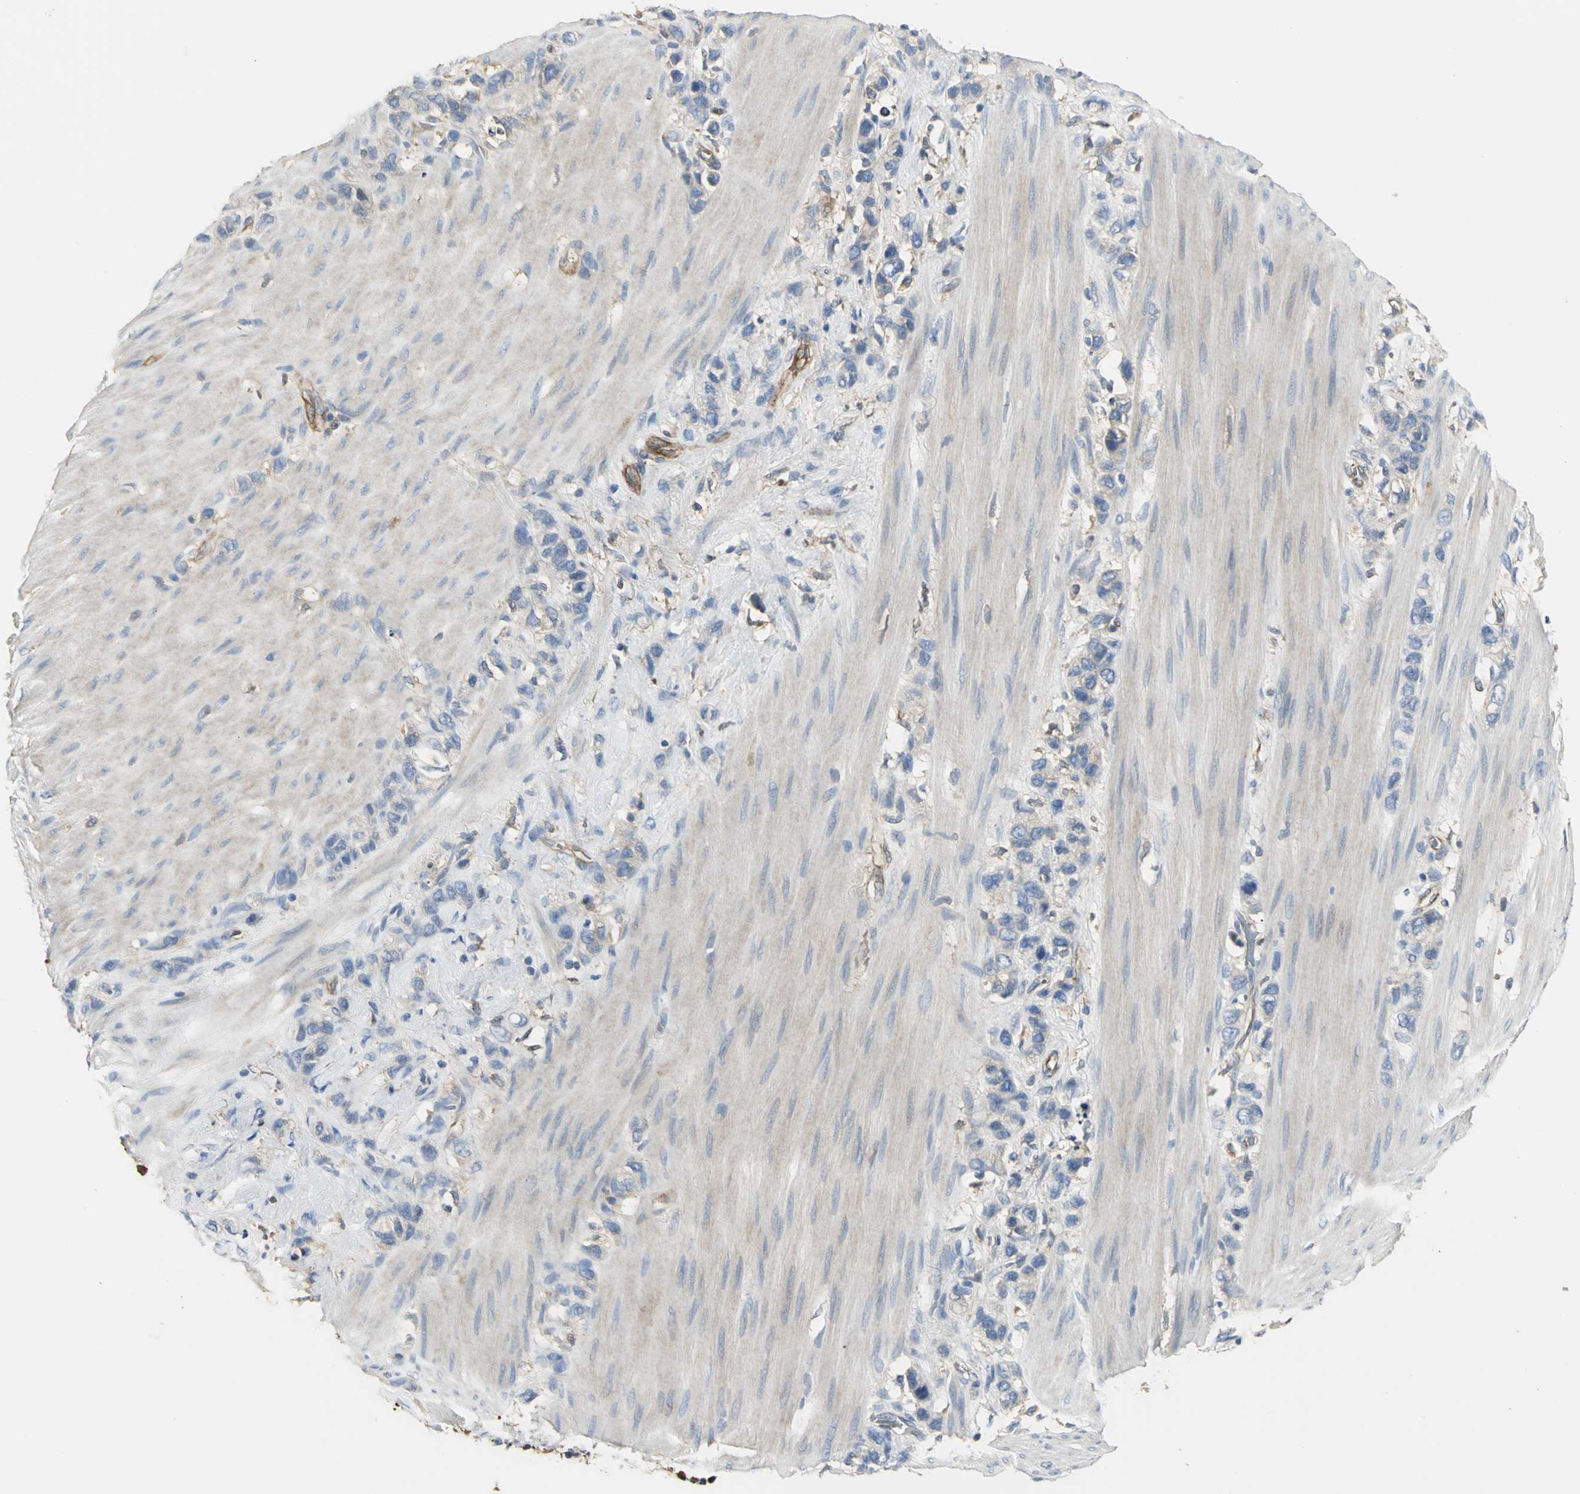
{"staining": {"intensity": "negative", "quantity": "none", "location": "none"}, "tissue": "stomach cancer", "cell_type": "Tumor cells", "image_type": "cancer", "snomed": [{"axis": "morphology", "description": "Normal tissue, NOS"}, {"axis": "morphology", "description": "Adenocarcinoma, NOS"}, {"axis": "morphology", "description": "Adenocarcinoma, High grade"}, {"axis": "topography", "description": "Stomach, upper"}, {"axis": "topography", "description": "Stomach"}], "caption": "Immunohistochemistry (IHC) histopathology image of neoplastic tissue: human stomach cancer (adenocarcinoma) stained with DAB exhibits no significant protein expression in tumor cells. (Immunohistochemistry, brightfield microscopy, high magnification).", "gene": "CHRNB1", "patient": {"sex": "female", "age": 65}}